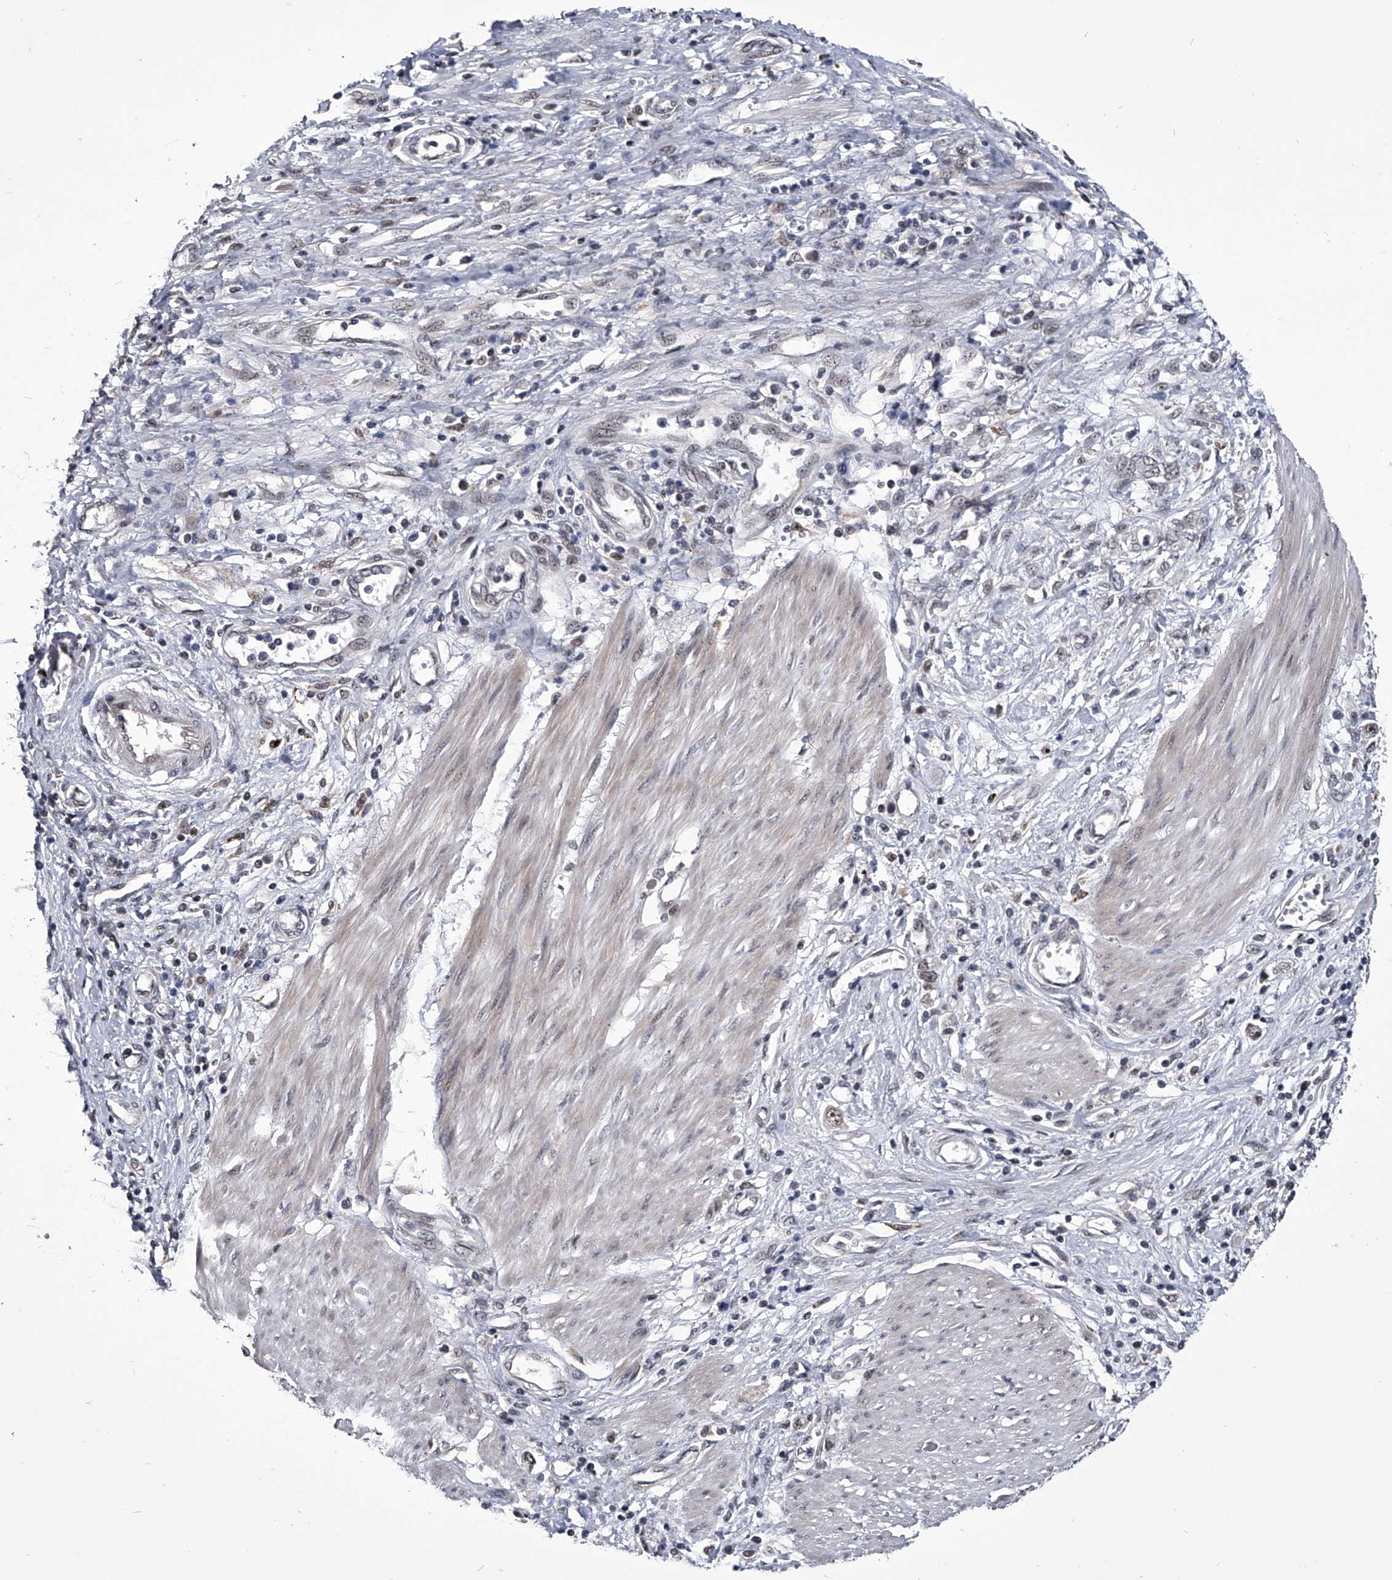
{"staining": {"intensity": "weak", "quantity": "<25%", "location": "nuclear"}, "tissue": "stomach cancer", "cell_type": "Tumor cells", "image_type": "cancer", "snomed": [{"axis": "morphology", "description": "Adenocarcinoma, NOS"}, {"axis": "topography", "description": "Stomach"}], "caption": "High magnification brightfield microscopy of adenocarcinoma (stomach) stained with DAB (brown) and counterstained with hematoxylin (blue): tumor cells show no significant expression. (DAB (3,3'-diaminobenzidine) IHC, high magnification).", "gene": "CMTR1", "patient": {"sex": "female", "age": 76}}